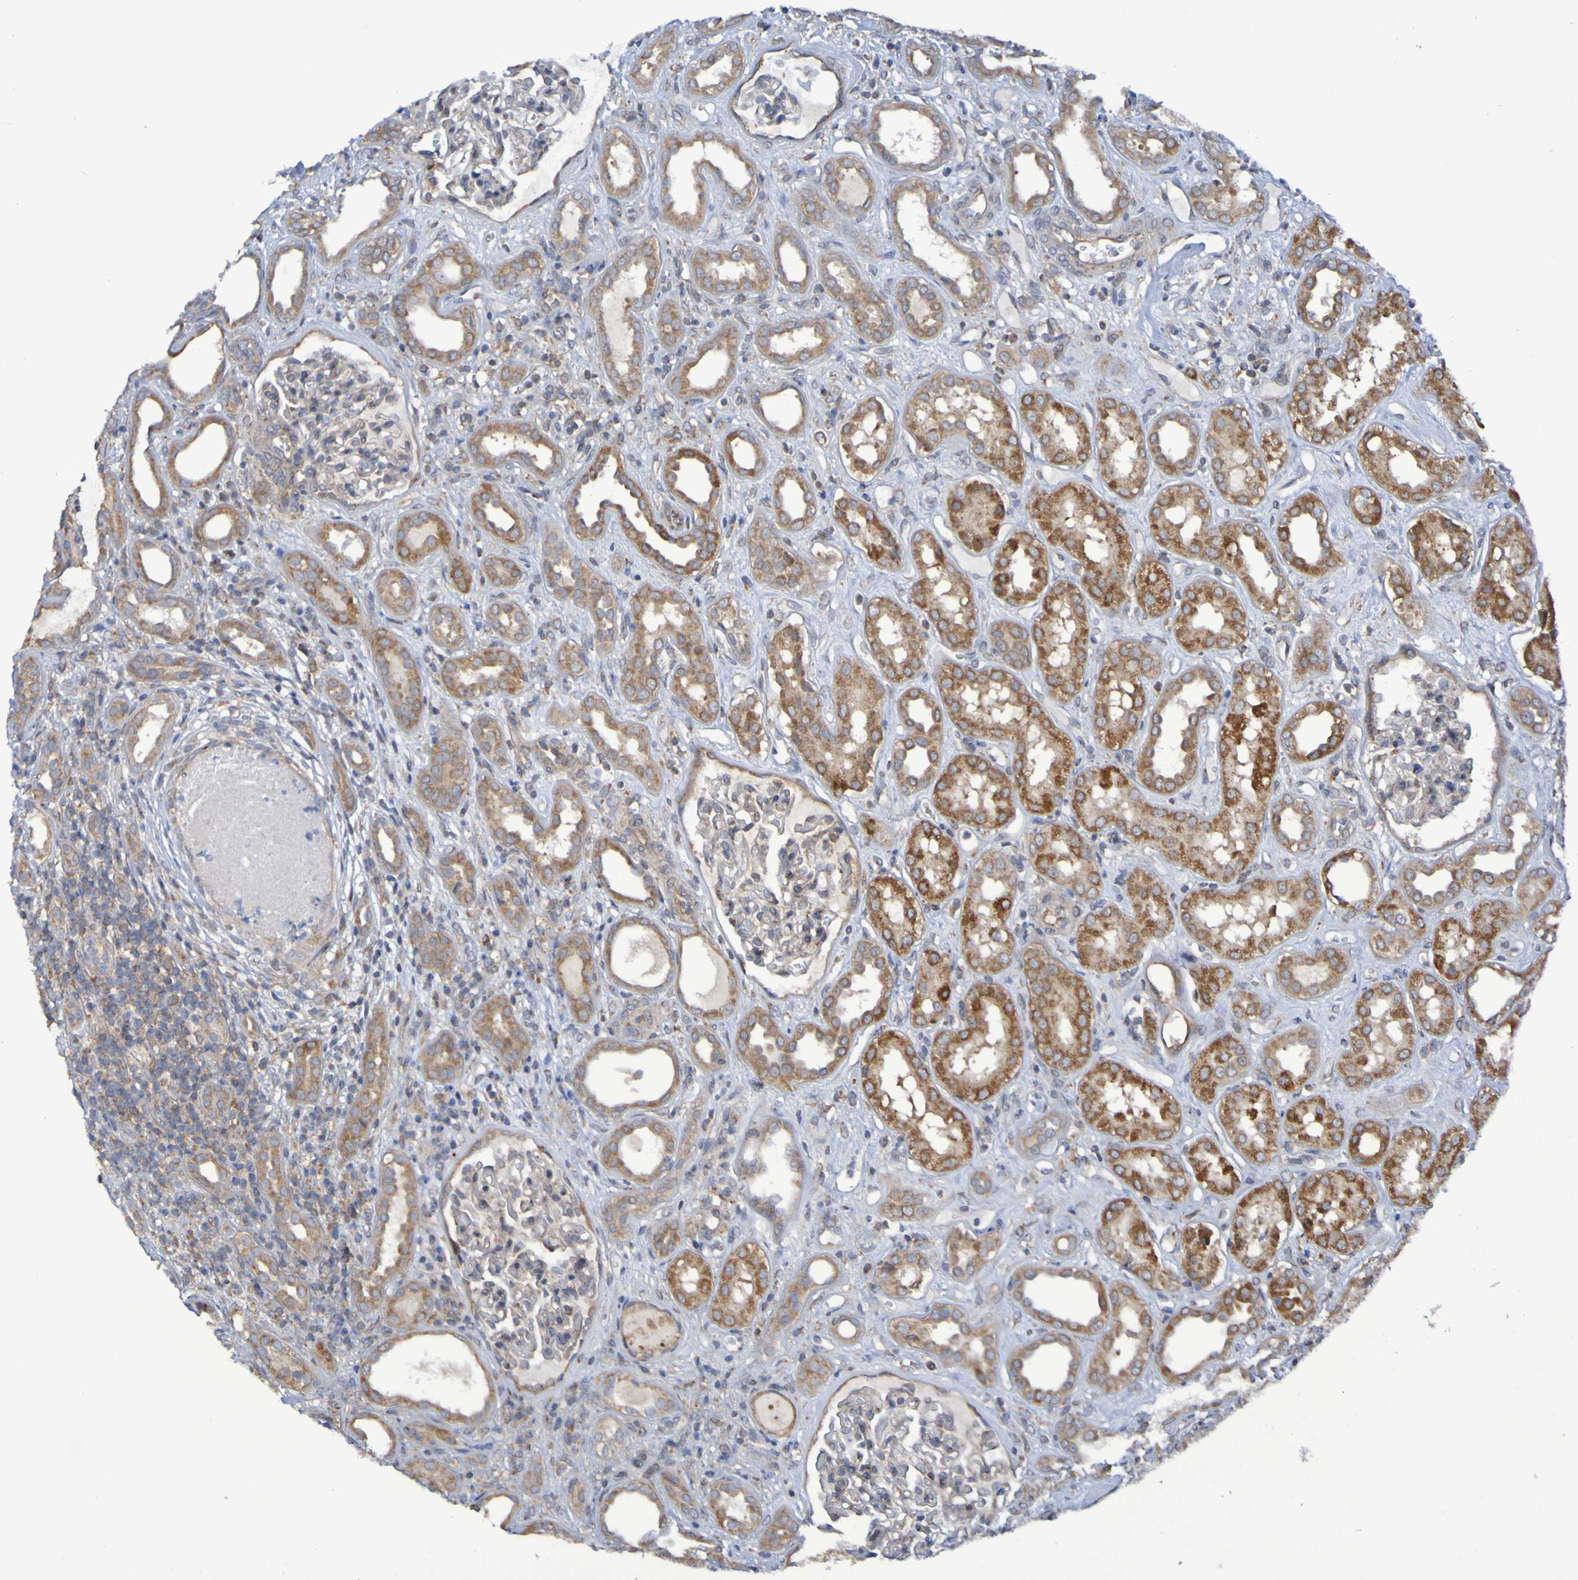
{"staining": {"intensity": "moderate", "quantity": "<25%", "location": "cytoplasmic/membranous"}, "tissue": "kidney", "cell_type": "Cells in glomeruli", "image_type": "normal", "snomed": [{"axis": "morphology", "description": "Normal tissue, NOS"}, {"axis": "topography", "description": "Kidney"}], "caption": "High-magnification brightfield microscopy of benign kidney stained with DAB (3,3'-diaminobenzidine) (brown) and counterstained with hematoxylin (blue). cells in glomeruli exhibit moderate cytoplasmic/membranous positivity is present in about<25% of cells.", "gene": "LMBRD2", "patient": {"sex": "male", "age": 59}}